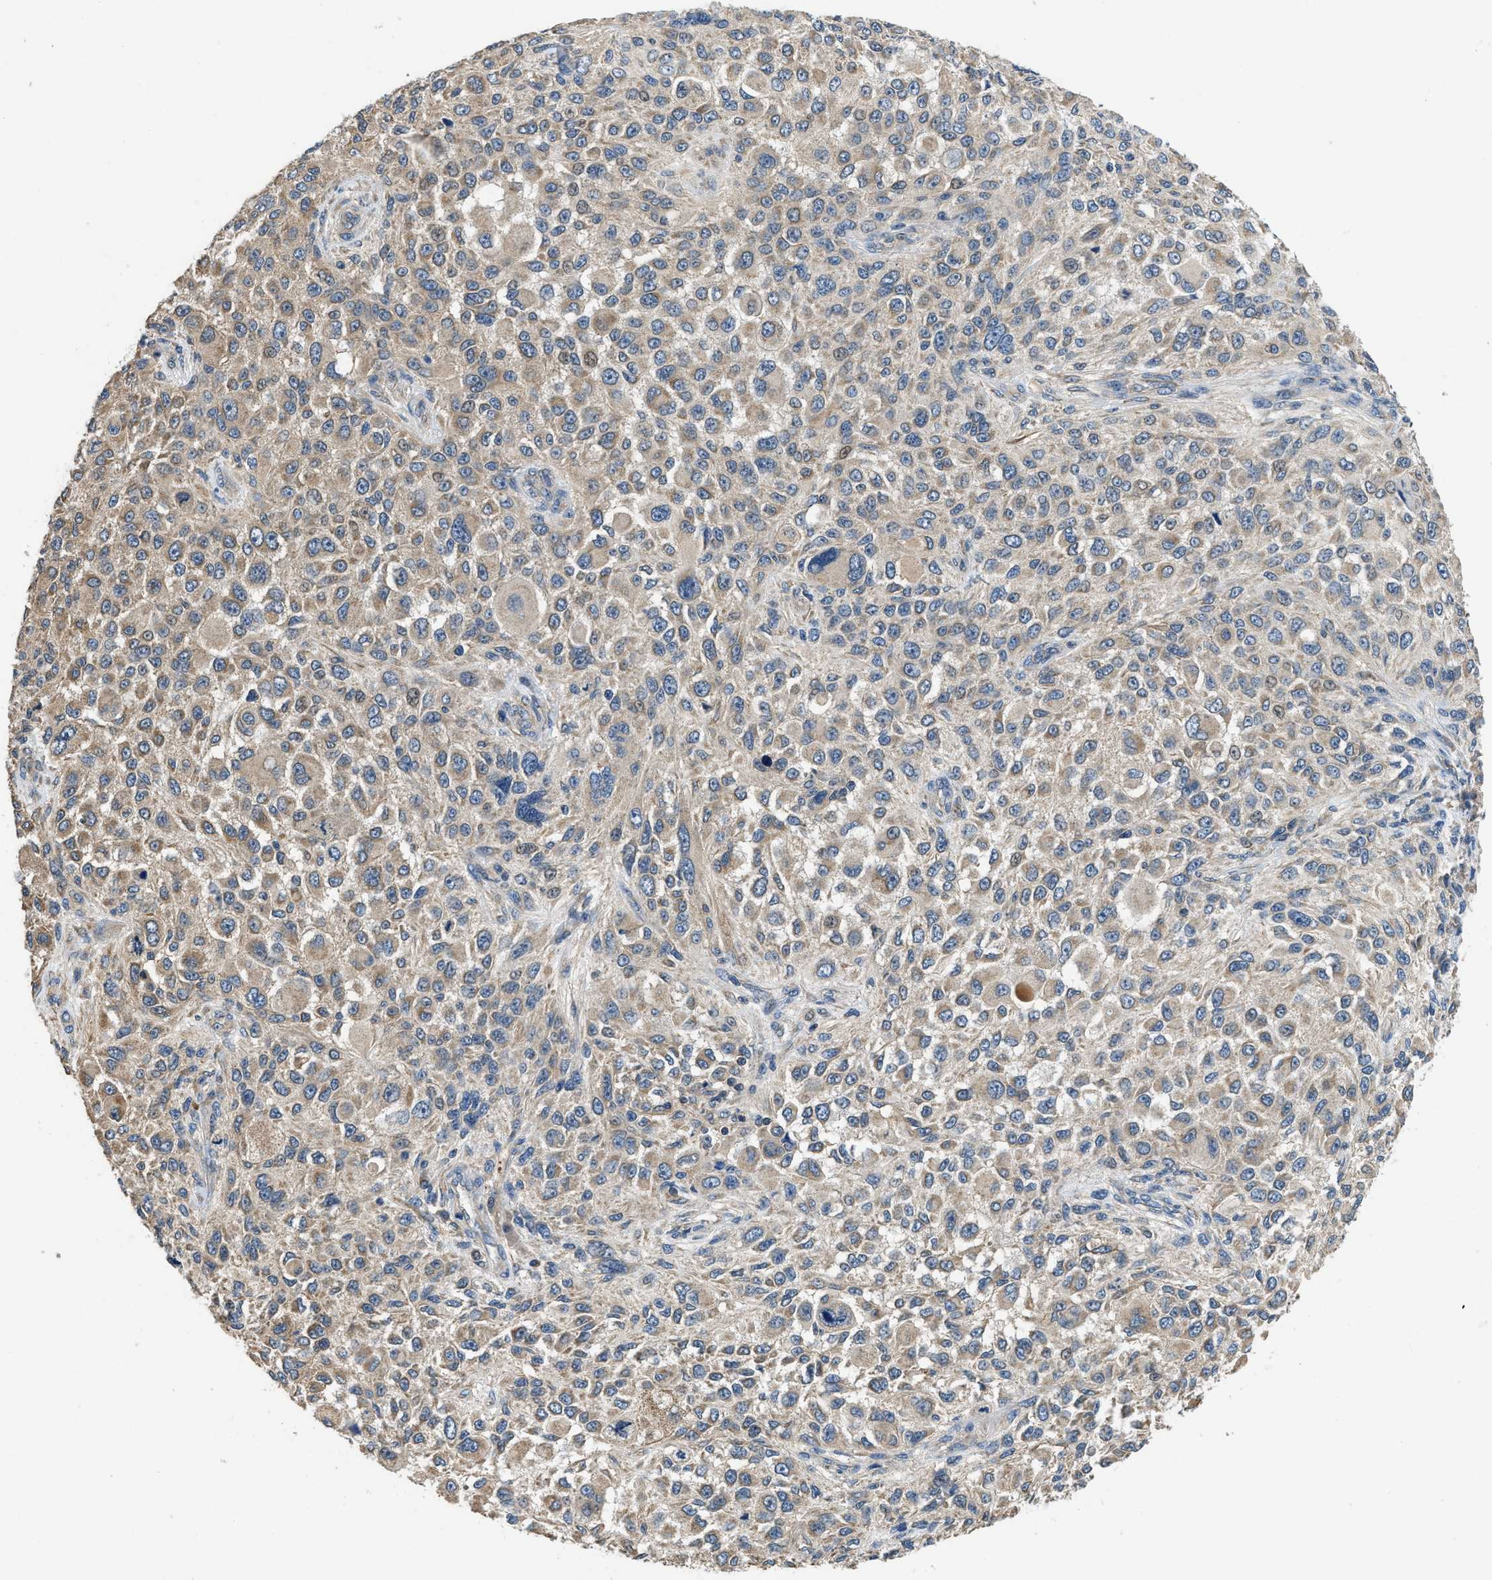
{"staining": {"intensity": "weak", "quantity": ">75%", "location": "cytoplasmic/membranous"}, "tissue": "melanoma", "cell_type": "Tumor cells", "image_type": "cancer", "snomed": [{"axis": "morphology", "description": "Necrosis, NOS"}, {"axis": "morphology", "description": "Malignant melanoma, NOS"}, {"axis": "topography", "description": "Skin"}], "caption": "Protein expression analysis of human malignant melanoma reveals weak cytoplasmic/membranous staining in approximately >75% of tumor cells. (brown staining indicates protein expression, while blue staining denotes nuclei).", "gene": "SSH2", "patient": {"sex": "female", "age": 87}}